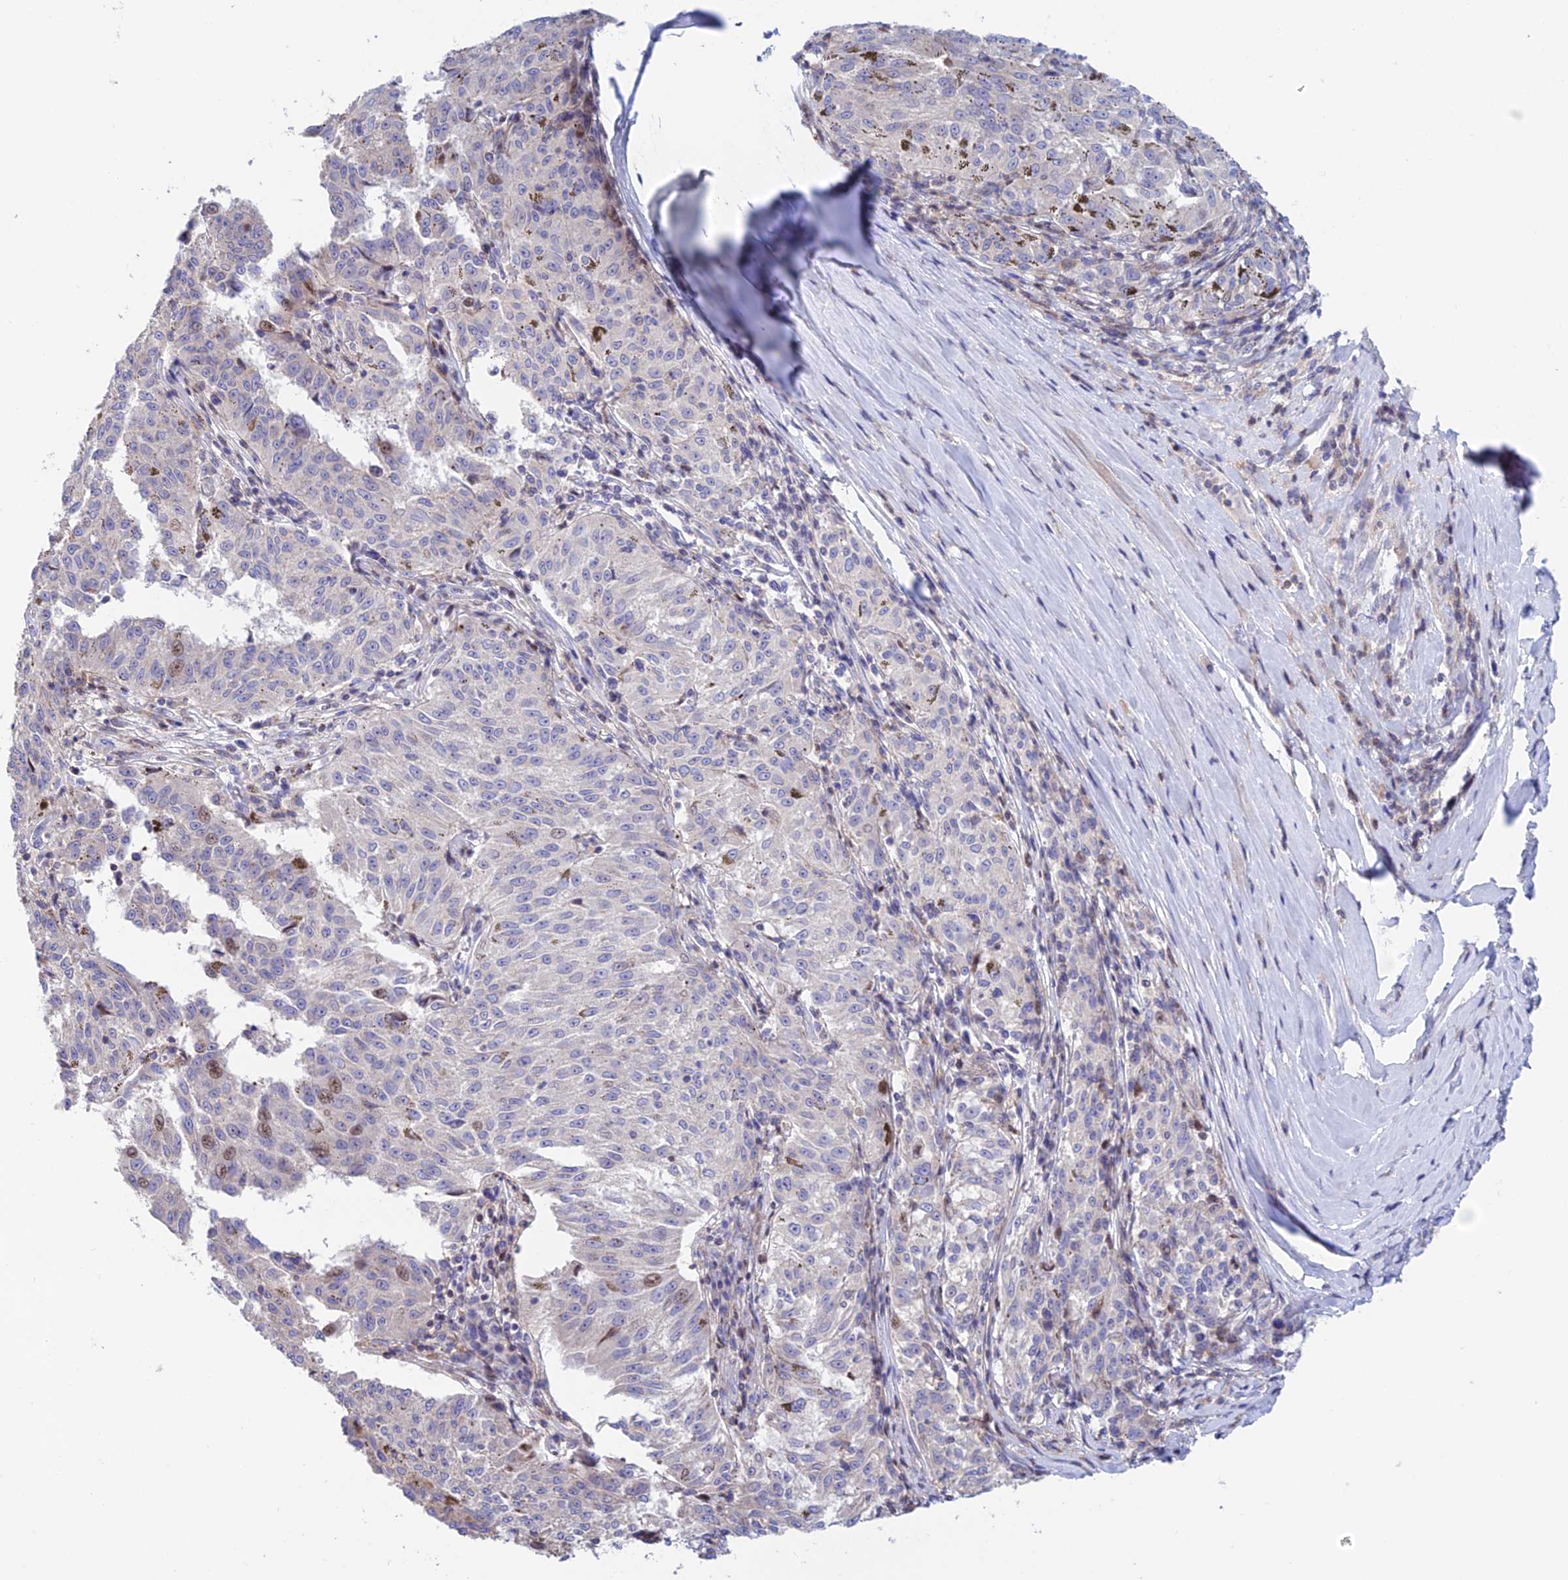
{"staining": {"intensity": "negative", "quantity": "none", "location": "none"}, "tissue": "melanoma", "cell_type": "Tumor cells", "image_type": "cancer", "snomed": [{"axis": "morphology", "description": "Malignant melanoma, NOS"}, {"axis": "topography", "description": "Skin"}], "caption": "There is no significant staining in tumor cells of malignant melanoma. Nuclei are stained in blue.", "gene": "PRIM1", "patient": {"sex": "female", "age": 72}}